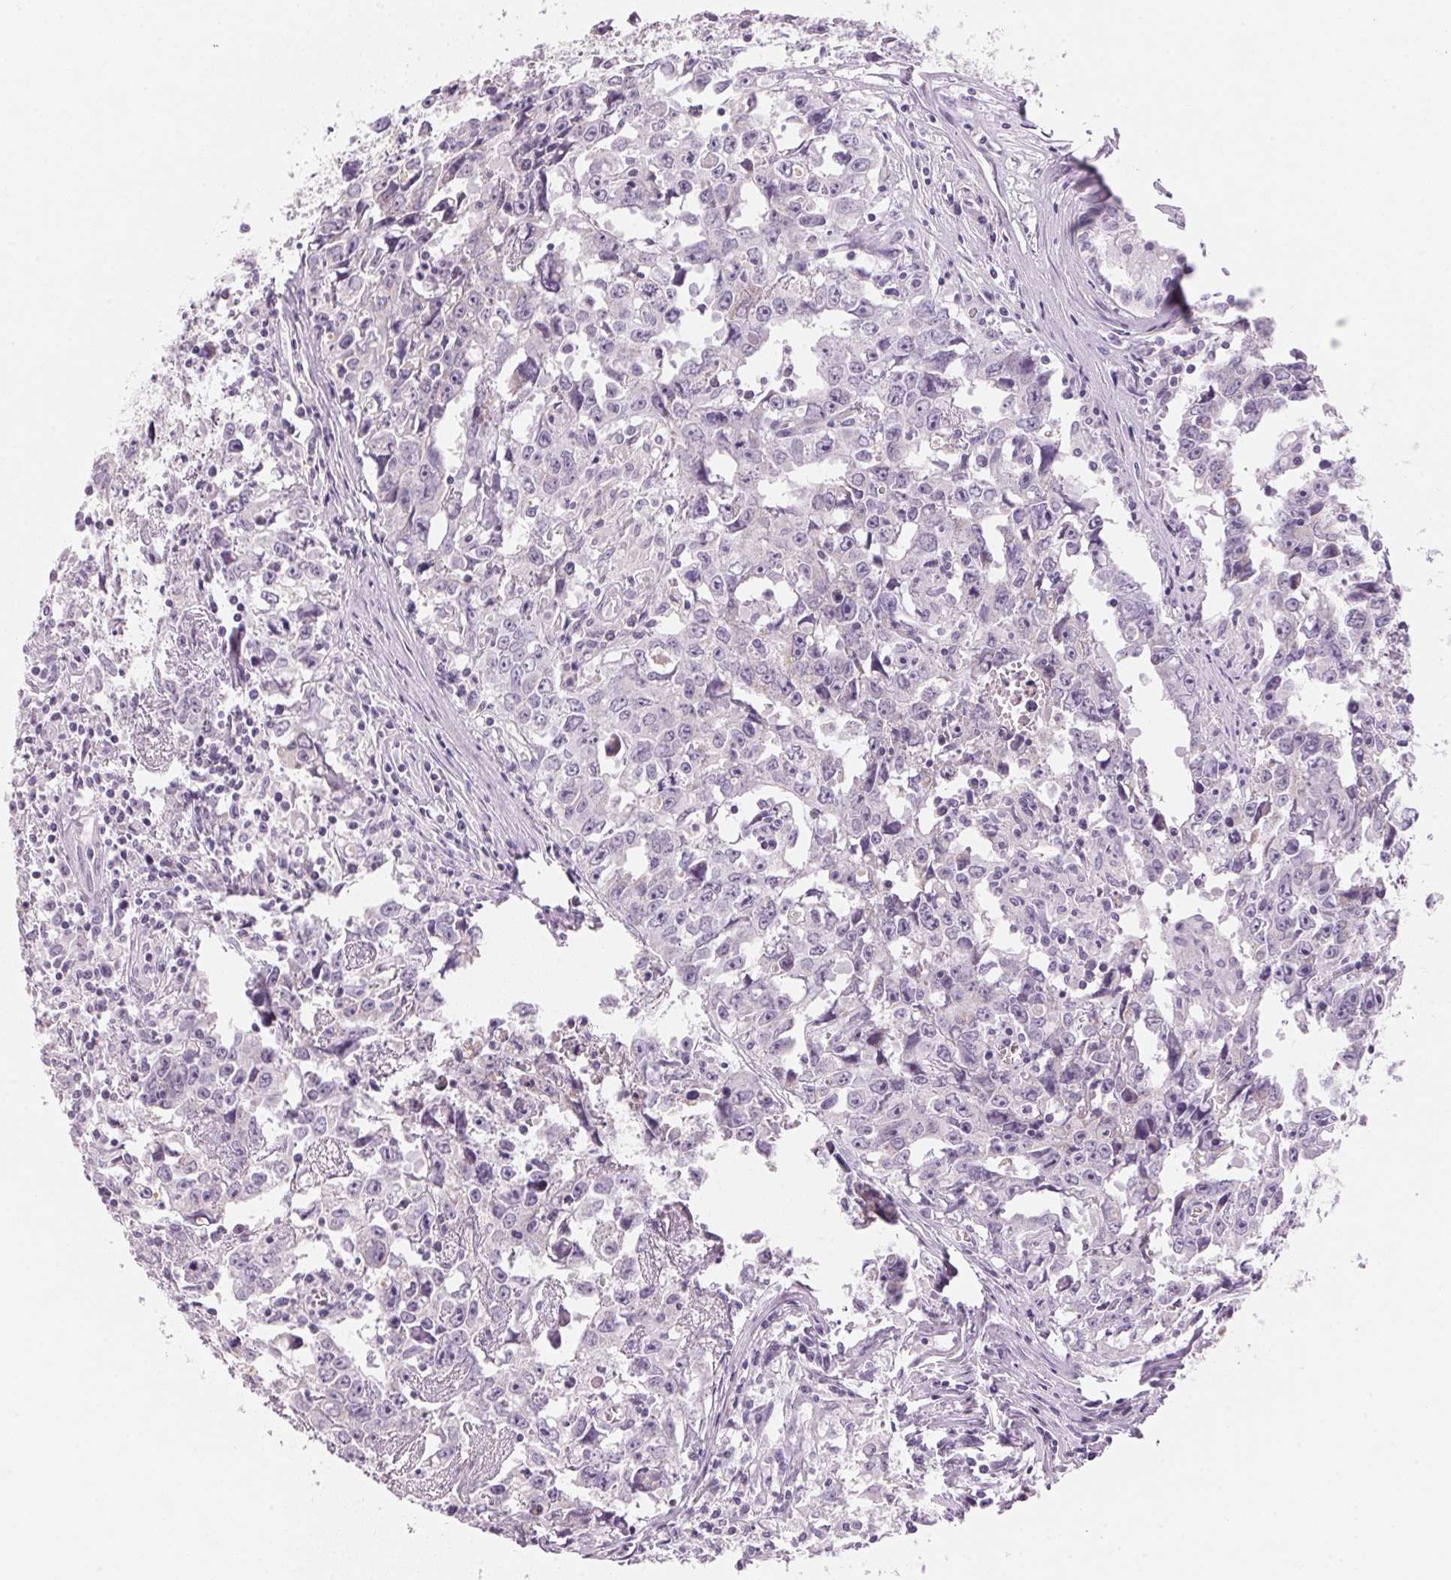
{"staining": {"intensity": "negative", "quantity": "none", "location": "none"}, "tissue": "testis cancer", "cell_type": "Tumor cells", "image_type": "cancer", "snomed": [{"axis": "morphology", "description": "Carcinoma, Embryonal, NOS"}, {"axis": "topography", "description": "Testis"}], "caption": "The histopathology image demonstrates no staining of tumor cells in testis embryonal carcinoma.", "gene": "CYP11B1", "patient": {"sex": "male", "age": 22}}